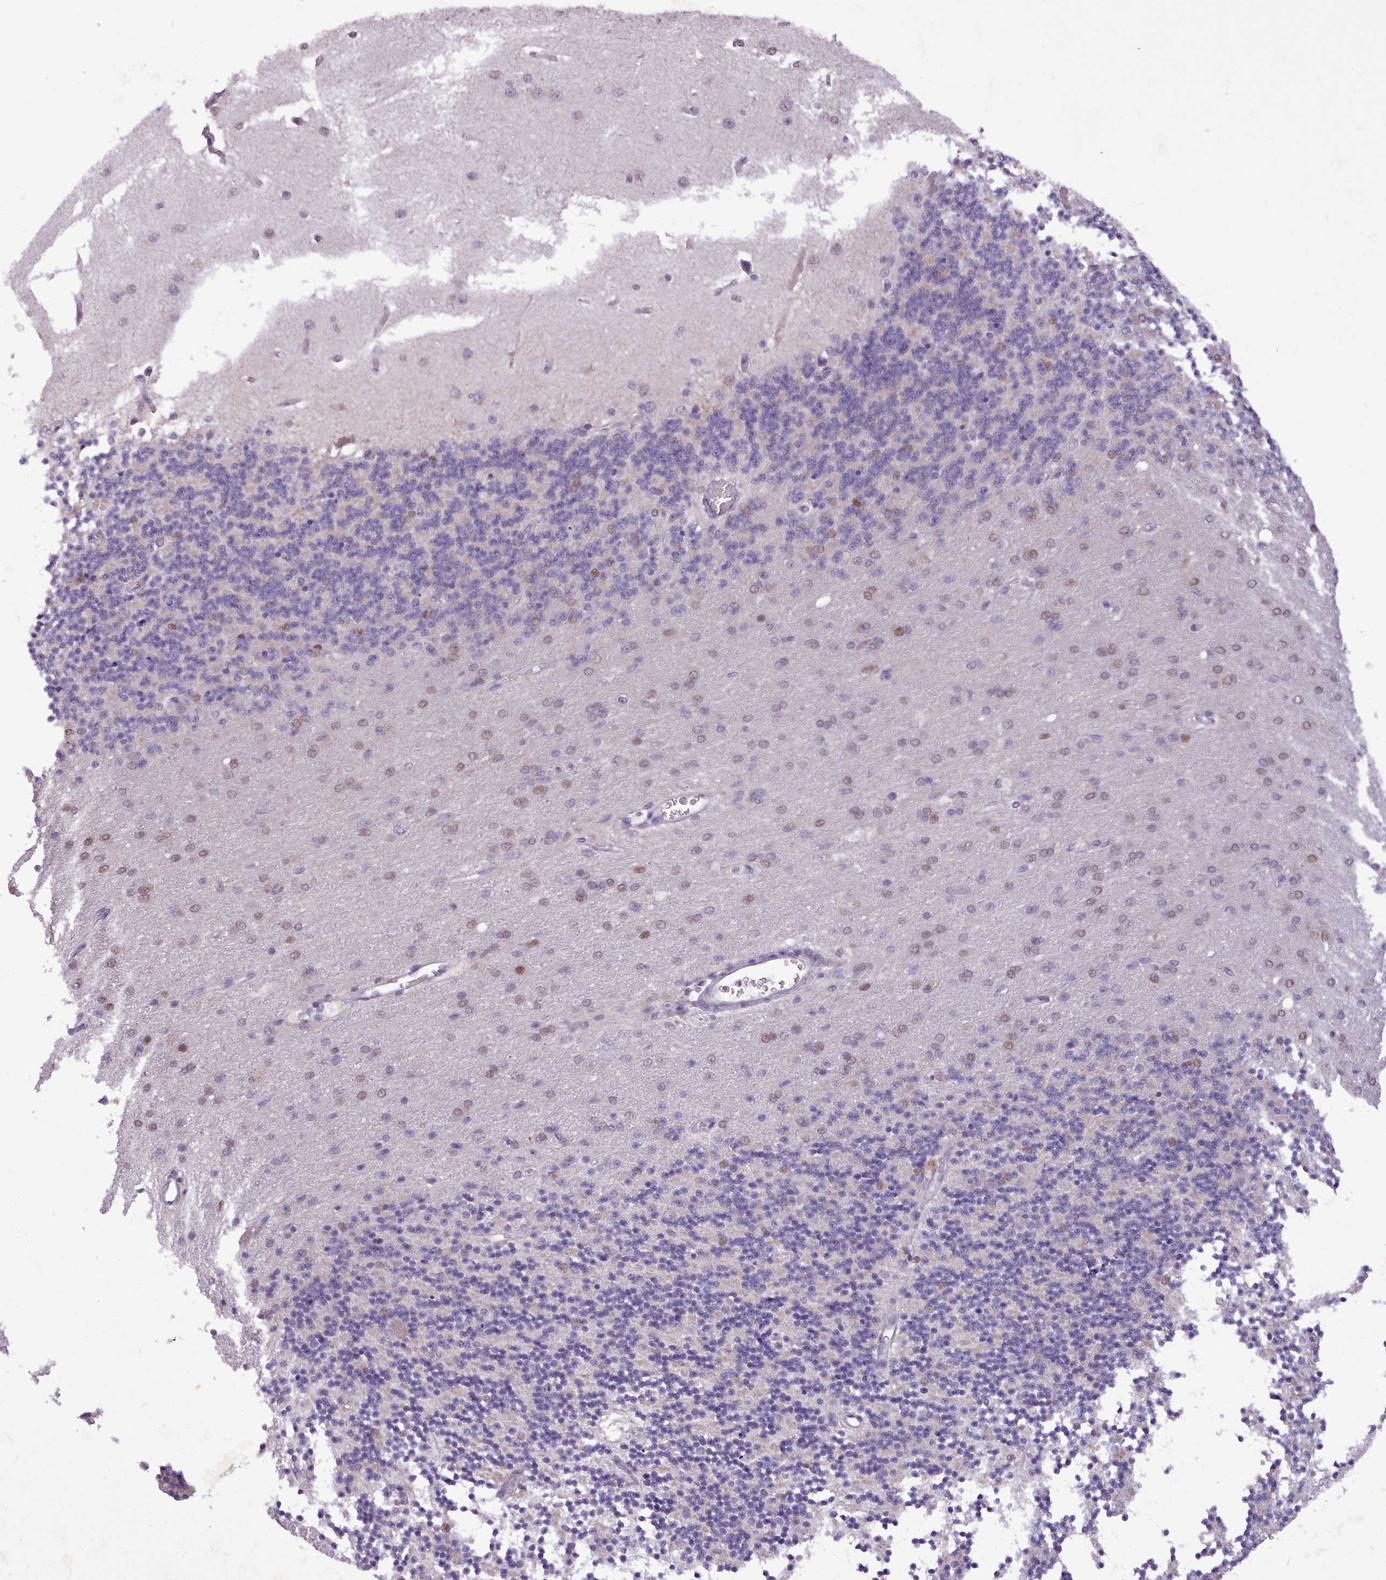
{"staining": {"intensity": "moderate", "quantity": "<25%", "location": "nuclear"}, "tissue": "cerebellum", "cell_type": "Cells in granular layer", "image_type": "normal", "snomed": [{"axis": "morphology", "description": "Normal tissue, NOS"}, {"axis": "topography", "description": "Cerebellum"}], "caption": "IHC staining of normal cerebellum, which displays low levels of moderate nuclear staining in approximately <25% of cells in granular layer indicating moderate nuclear protein expression. The staining was performed using DAB (brown) for protein detection and nuclei were counterstained in hematoxylin (blue).", "gene": "SLURP1", "patient": {"sex": "female", "age": 29}}